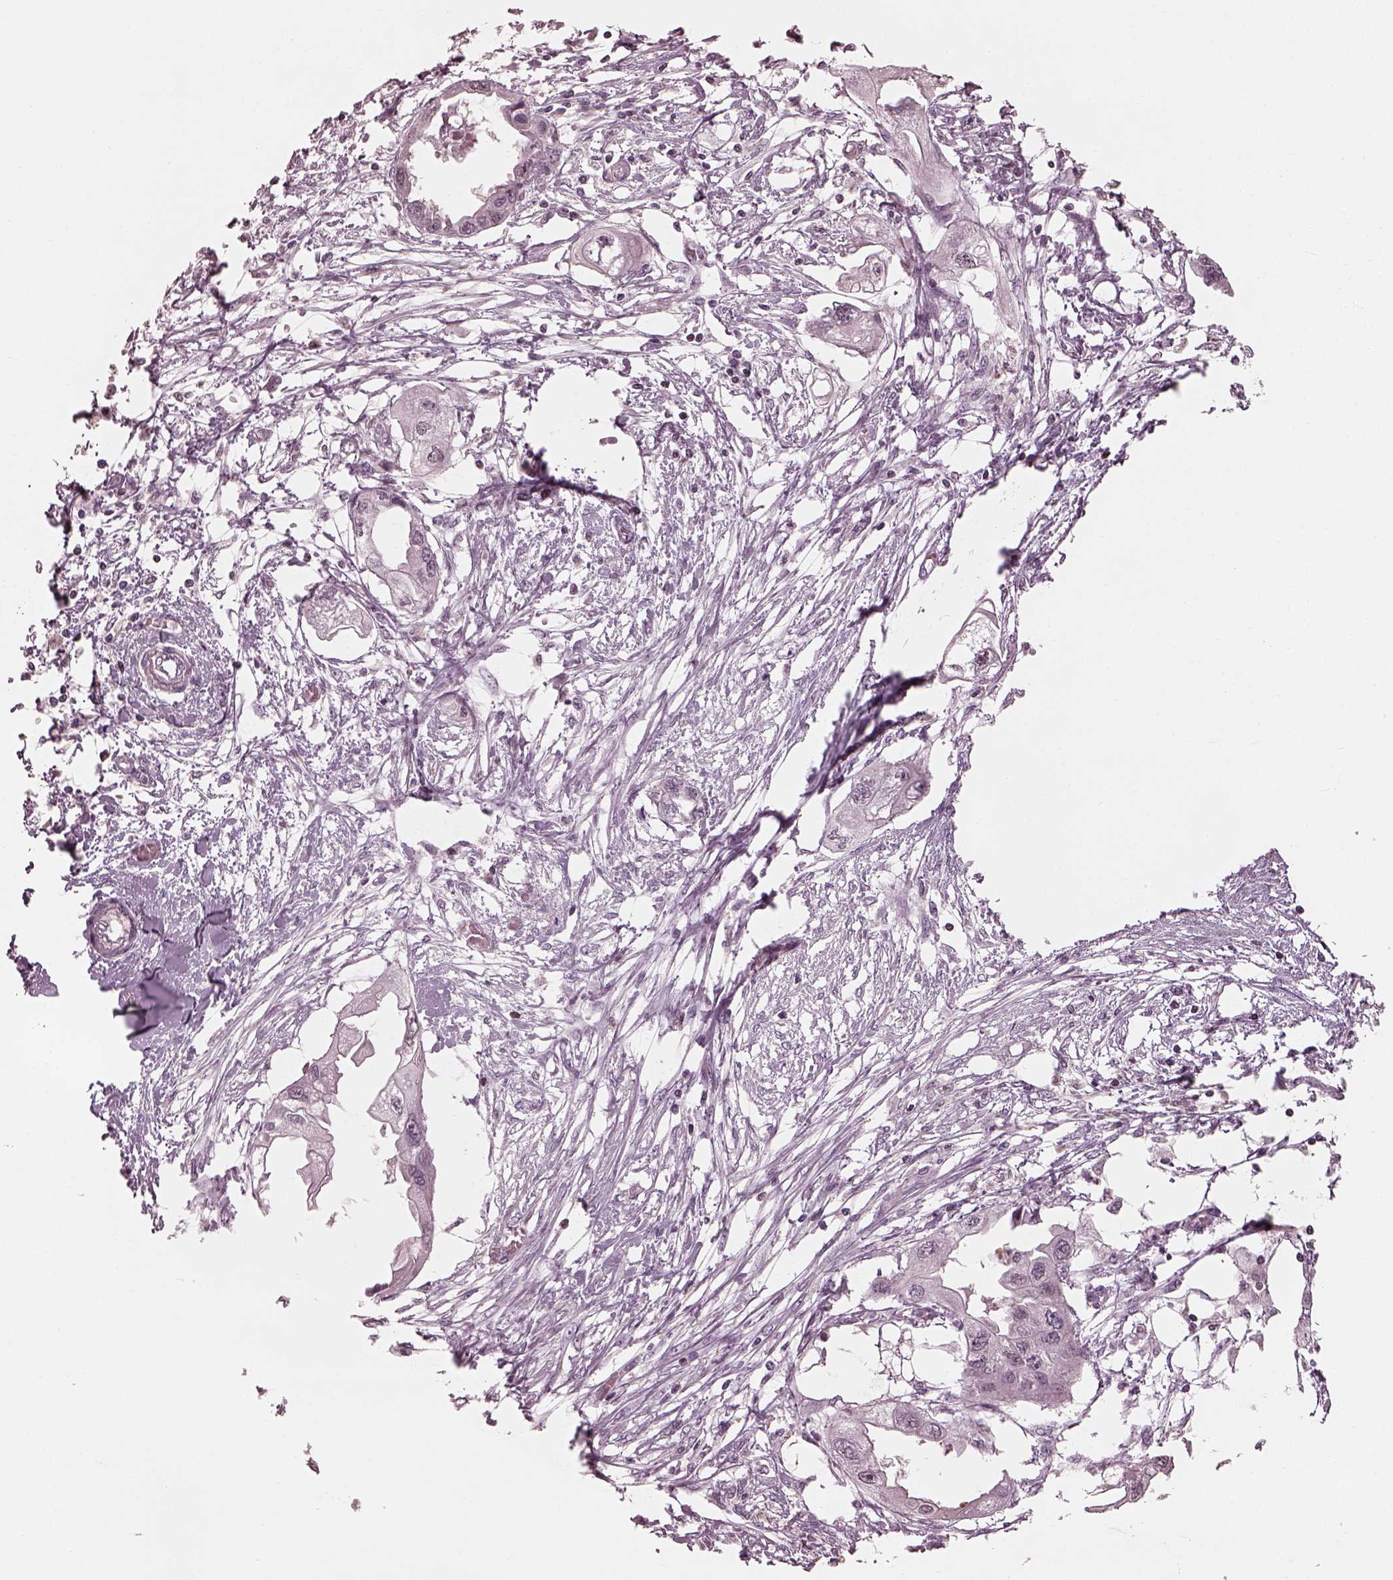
{"staining": {"intensity": "negative", "quantity": "none", "location": "none"}, "tissue": "endometrial cancer", "cell_type": "Tumor cells", "image_type": "cancer", "snomed": [{"axis": "morphology", "description": "Adenocarcinoma, NOS"}, {"axis": "morphology", "description": "Adenocarcinoma, metastatic, NOS"}, {"axis": "topography", "description": "Adipose tissue"}, {"axis": "topography", "description": "Endometrium"}], "caption": "Histopathology image shows no significant protein positivity in tumor cells of endometrial cancer.", "gene": "BFSP1", "patient": {"sex": "female", "age": 67}}